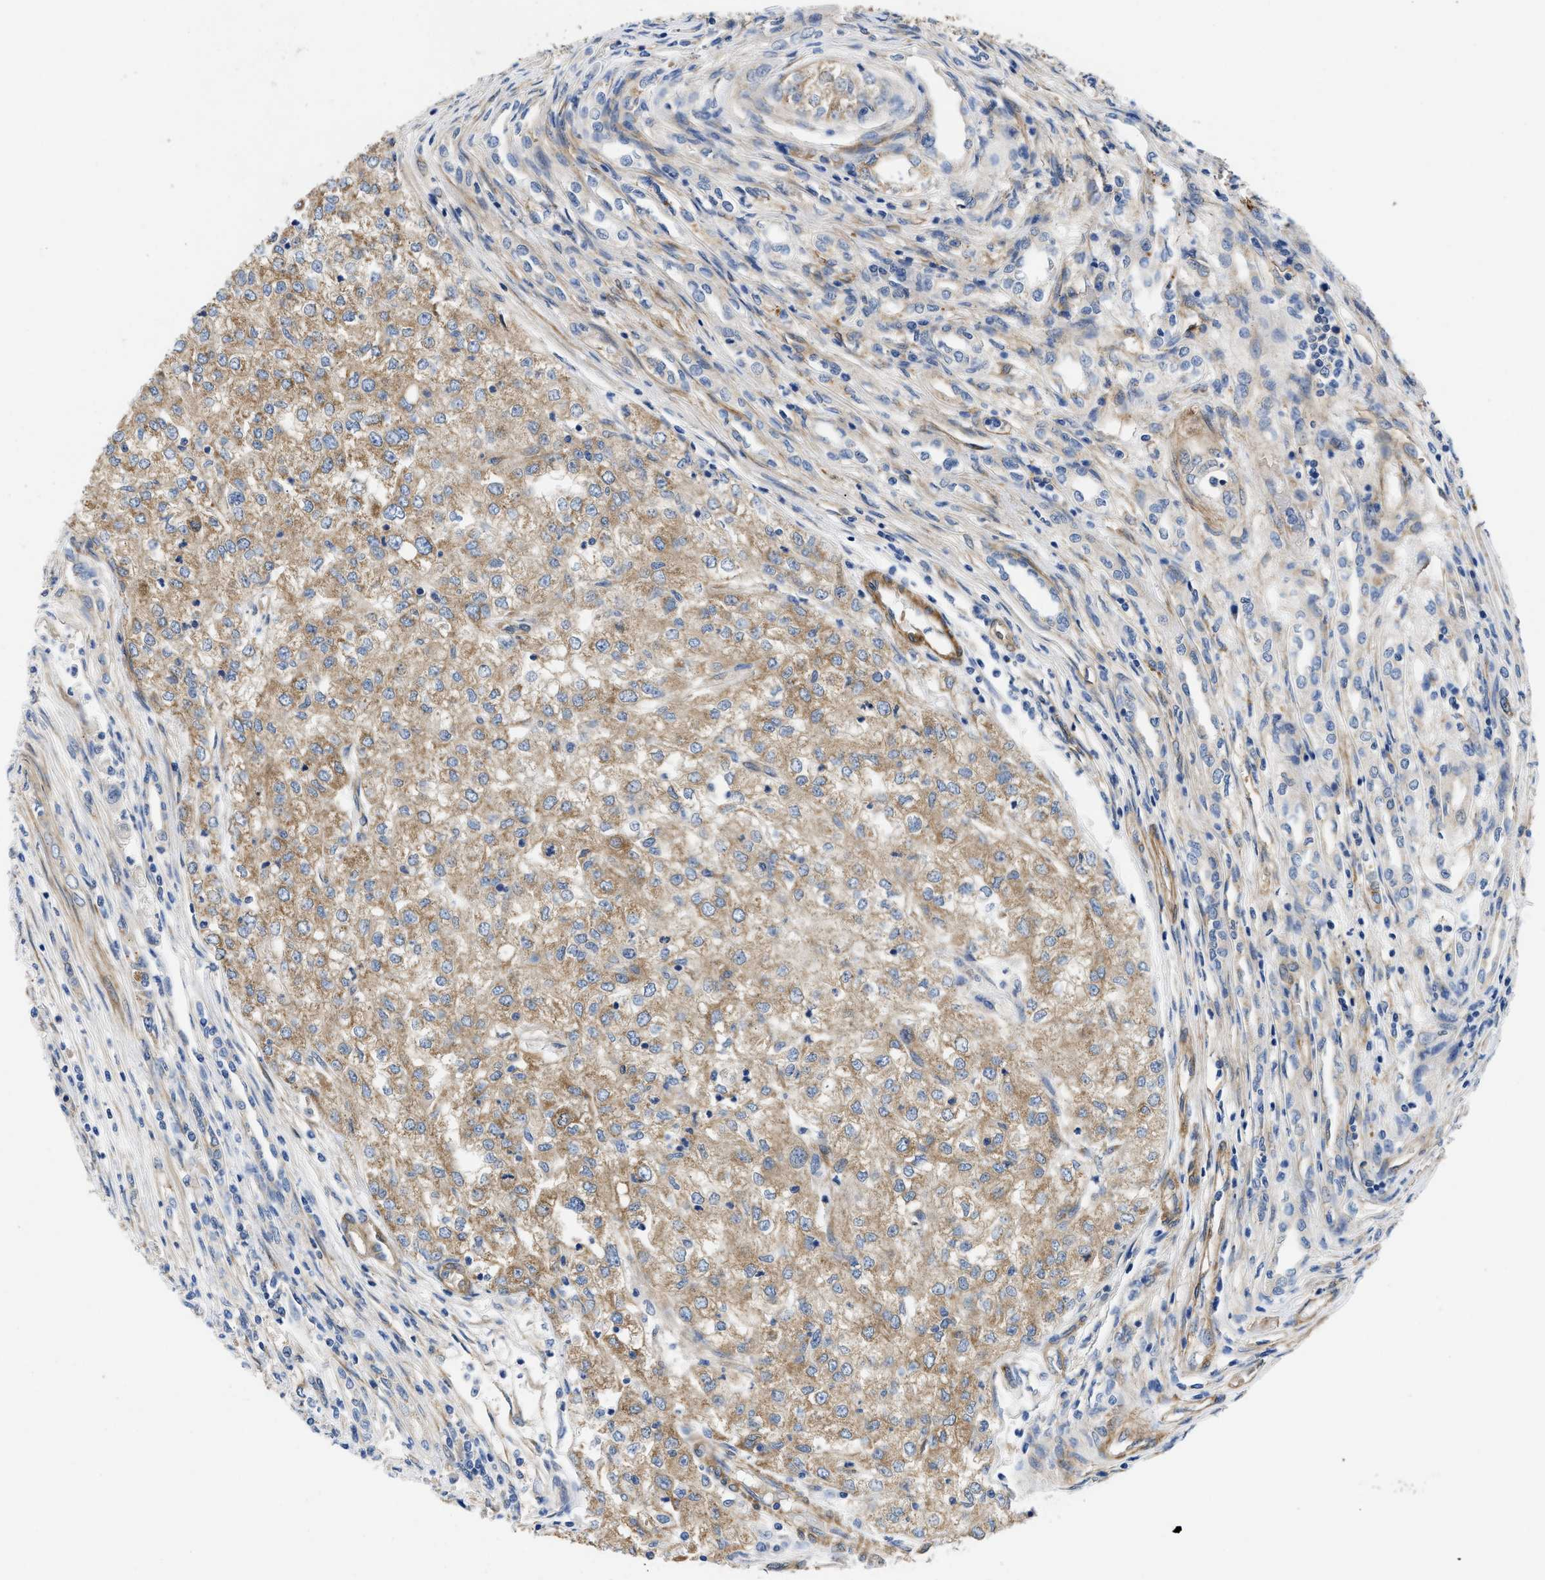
{"staining": {"intensity": "moderate", "quantity": ">75%", "location": "cytoplasmic/membranous"}, "tissue": "renal cancer", "cell_type": "Tumor cells", "image_type": "cancer", "snomed": [{"axis": "morphology", "description": "Adenocarcinoma, NOS"}, {"axis": "topography", "description": "Kidney"}], "caption": "A brown stain labels moderate cytoplasmic/membranous staining of a protein in renal adenocarcinoma tumor cells.", "gene": "RAPH1", "patient": {"sex": "female", "age": 54}}